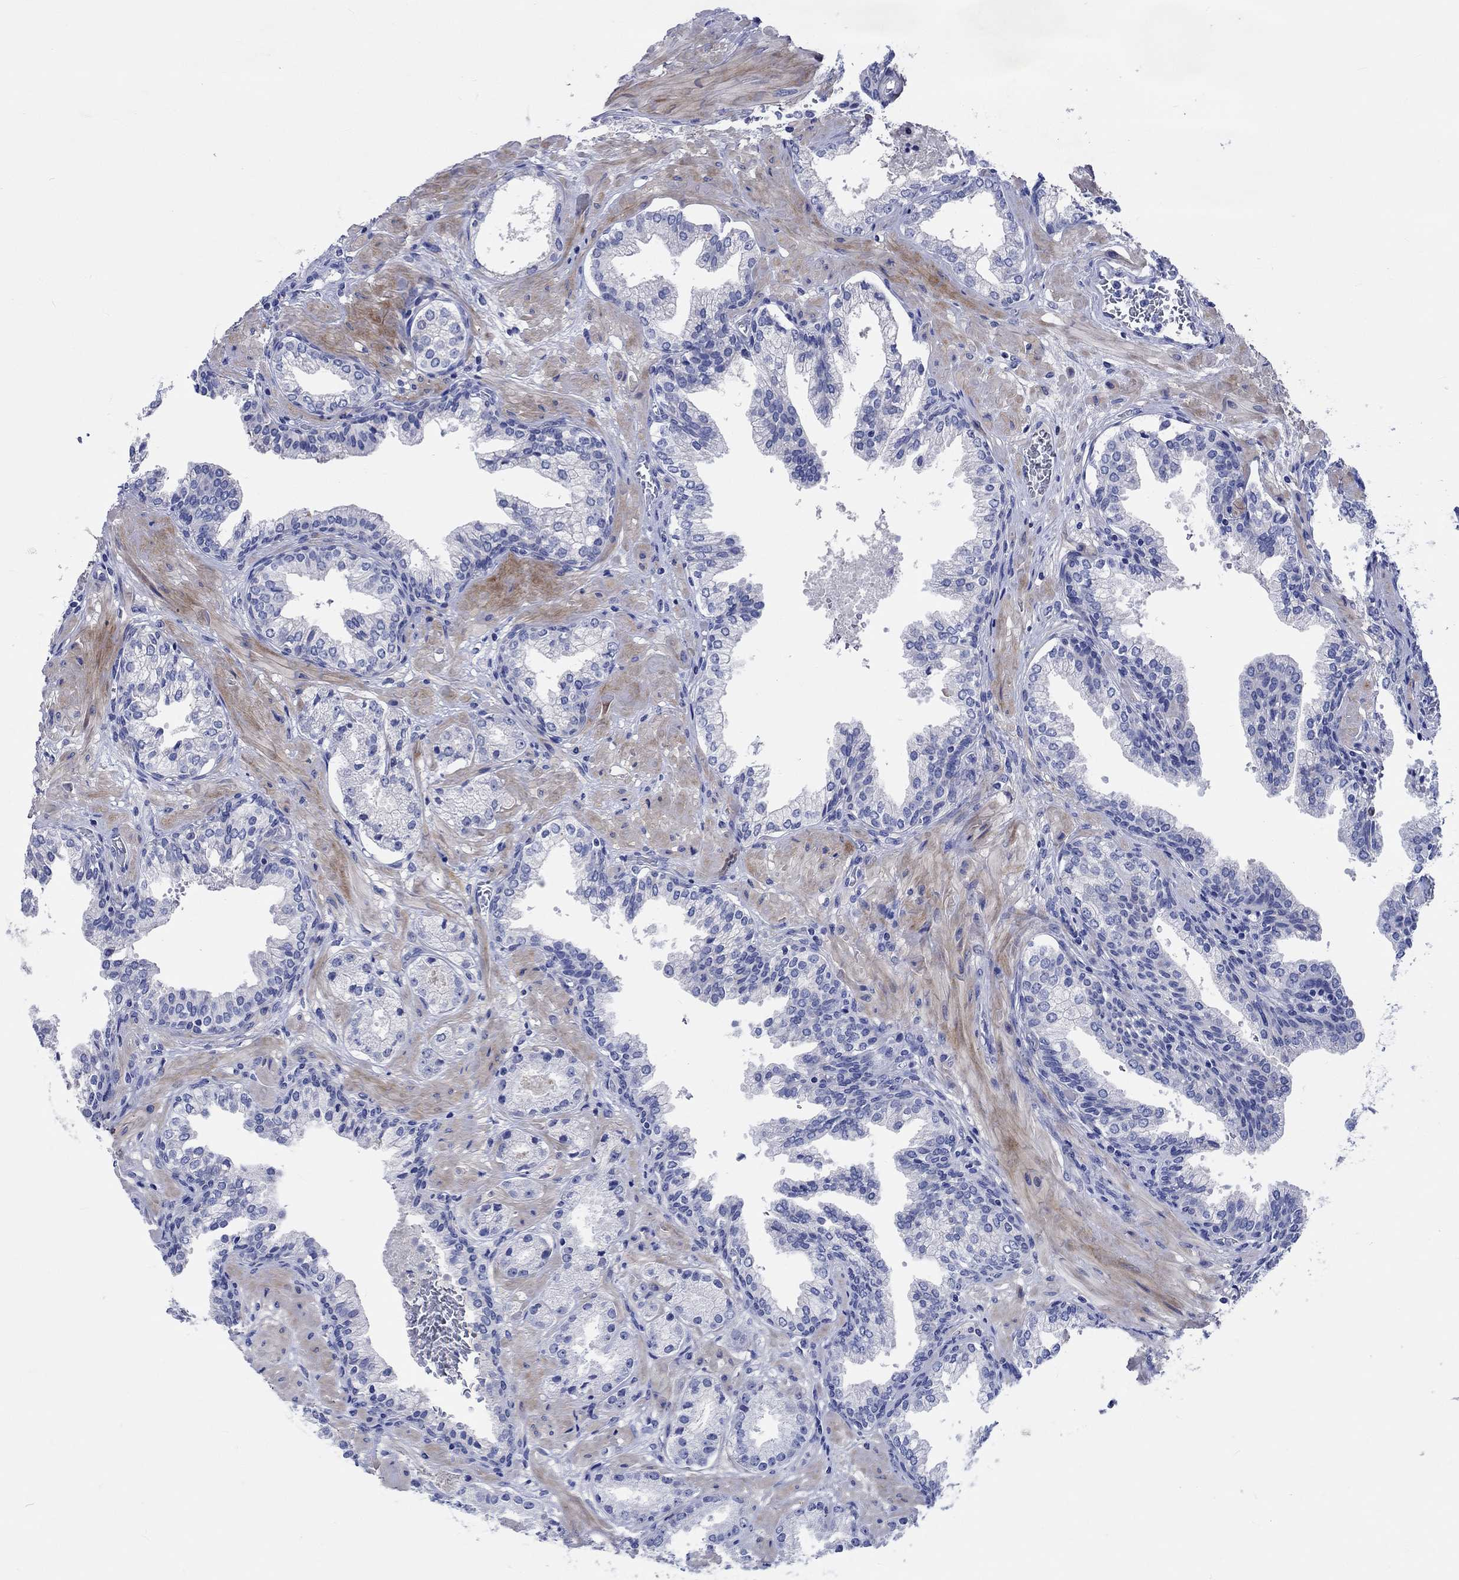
{"staining": {"intensity": "negative", "quantity": "none", "location": "none"}, "tissue": "prostate cancer", "cell_type": "Tumor cells", "image_type": "cancer", "snomed": [{"axis": "morphology", "description": "Adenocarcinoma, NOS"}, {"axis": "topography", "description": "Prostate and seminal vesicle, NOS"}, {"axis": "topography", "description": "Prostate"}], "caption": "Immunohistochemistry image of prostate cancer stained for a protein (brown), which reveals no positivity in tumor cells.", "gene": "SHISA4", "patient": {"sex": "male", "age": 44}}